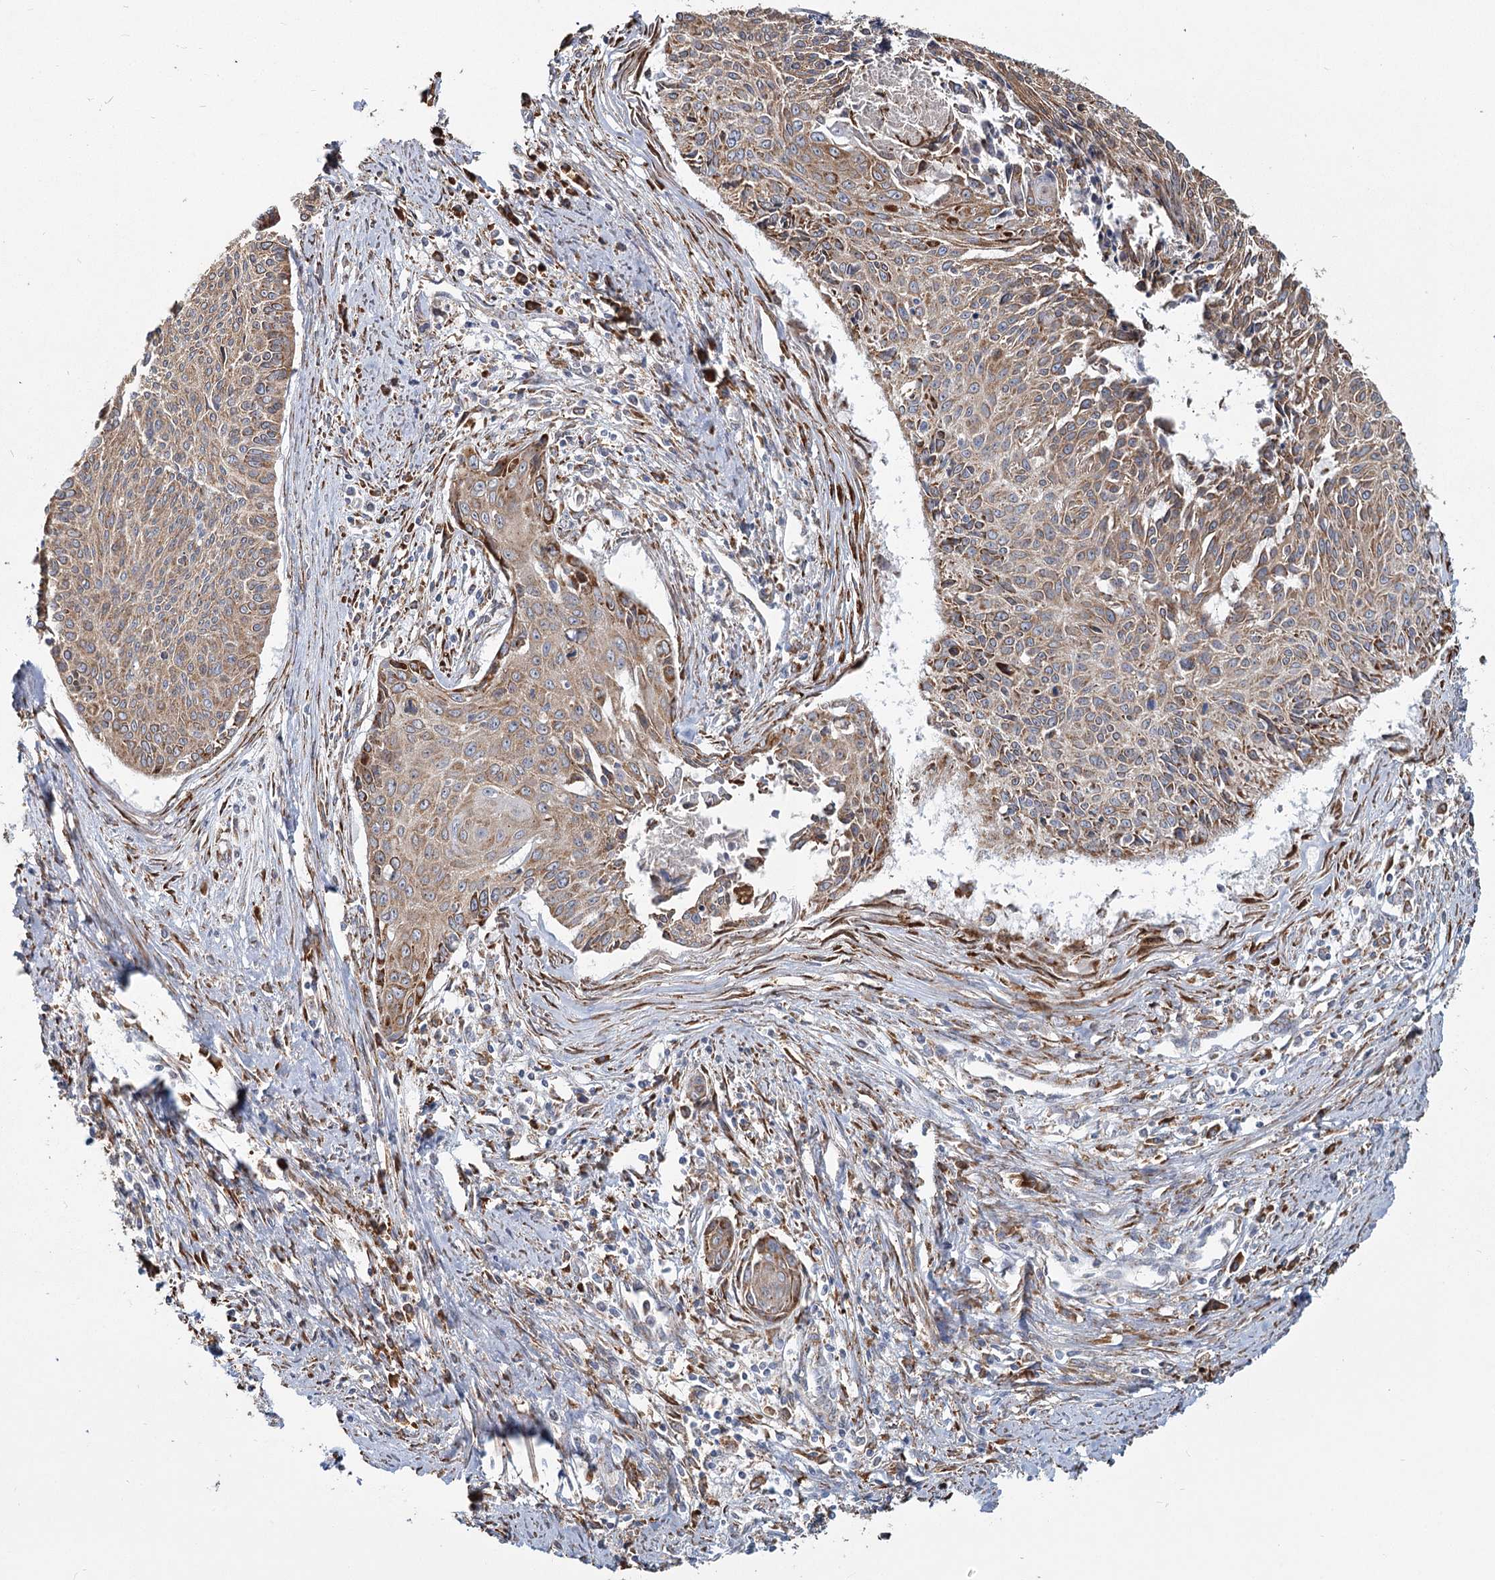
{"staining": {"intensity": "moderate", "quantity": ">75%", "location": "cytoplasmic/membranous"}, "tissue": "cervical cancer", "cell_type": "Tumor cells", "image_type": "cancer", "snomed": [{"axis": "morphology", "description": "Squamous cell carcinoma, NOS"}, {"axis": "topography", "description": "Cervix"}], "caption": "Protein expression analysis of cervical squamous cell carcinoma shows moderate cytoplasmic/membranous expression in about >75% of tumor cells. (Brightfield microscopy of DAB IHC at high magnification).", "gene": "ZCCHC9", "patient": {"sex": "female", "age": 55}}